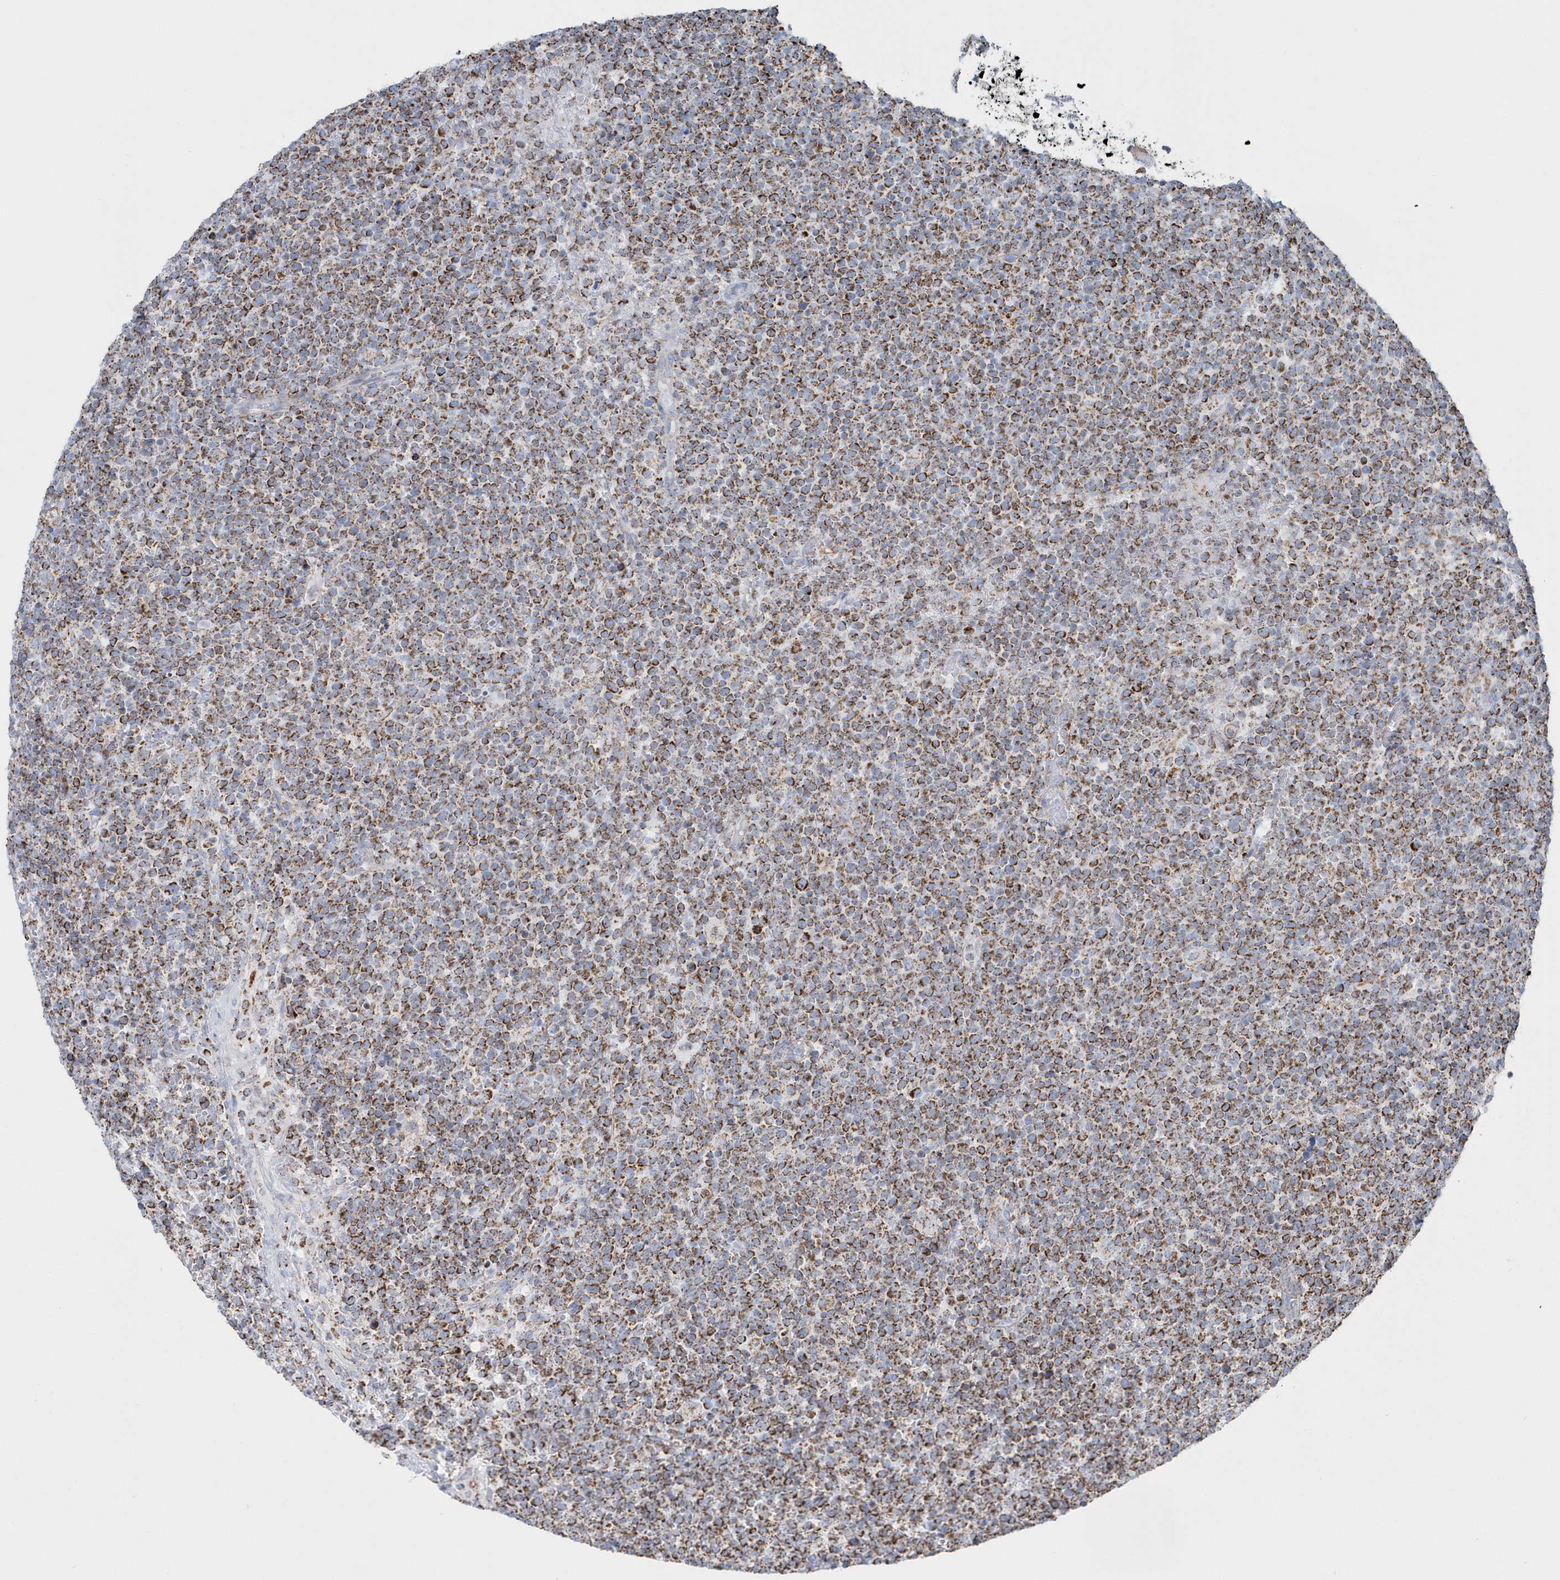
{"staining": {"intensity": "moderate", "quantity": ">75%", "location": "cytoplasmic/membranous"}, "tissue": "lymphoma", "cell_type": "Tumor cells", "image_type": "cancer", "snomed": [{"axis": "morphology", "description": "Malignant lymphoma, non-Hodgkin's type, High grade"}, {"axis": "topography", "description": "Lymph node"}], "caption": "A photomicrograph of human malignant lymphoma, non-Hodgkin's type (high-grade) stained for a protein reveals moderate cytoplasmic/membranous brown staining in tumor cells.", "gene": "TMCO6", "patient": {"sex": "male", "age": 61}}